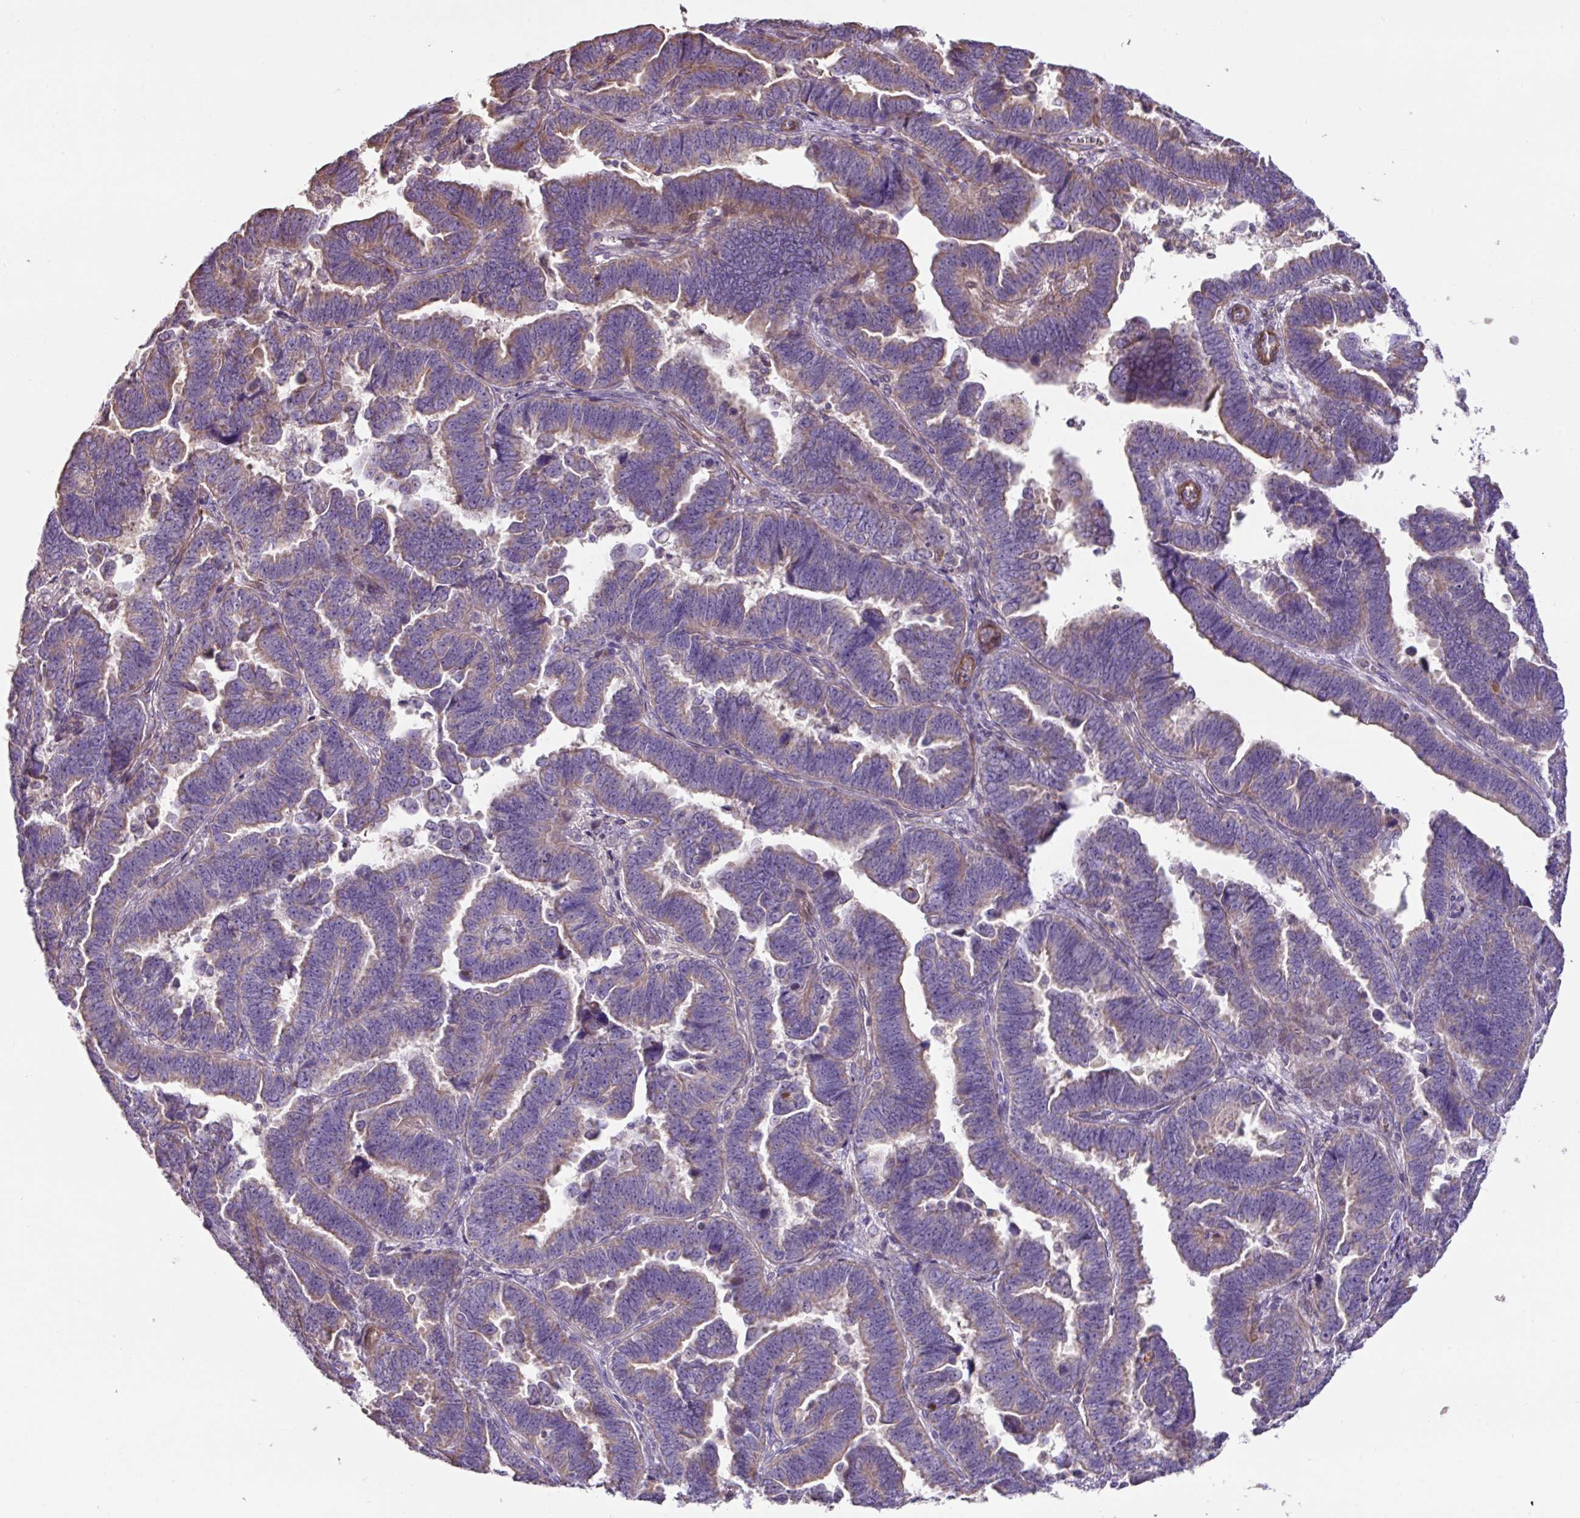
{"staining": {"intensity": "weak", "quantity": "25%-75%", "location": "cytoplasmic/membranous"}, "tissue": "endometrial cancer", "cell_type": "Tumor cells", "image_type": "cancer", "snomed": [{"axis": "morphology", "description": "Adenocarcinoma, NOS"}, {"axis": "topography", "description": "Endometrium"}], "caption": "Endometrial cancer (adenocarcinoma) stained with a brown dye reveals weak cytoplasmic/membranous positive expression in approximately 25%-75% of tumor cells.", "gene": "MRRF", "patient": {"sex": "female", "age": 75}}